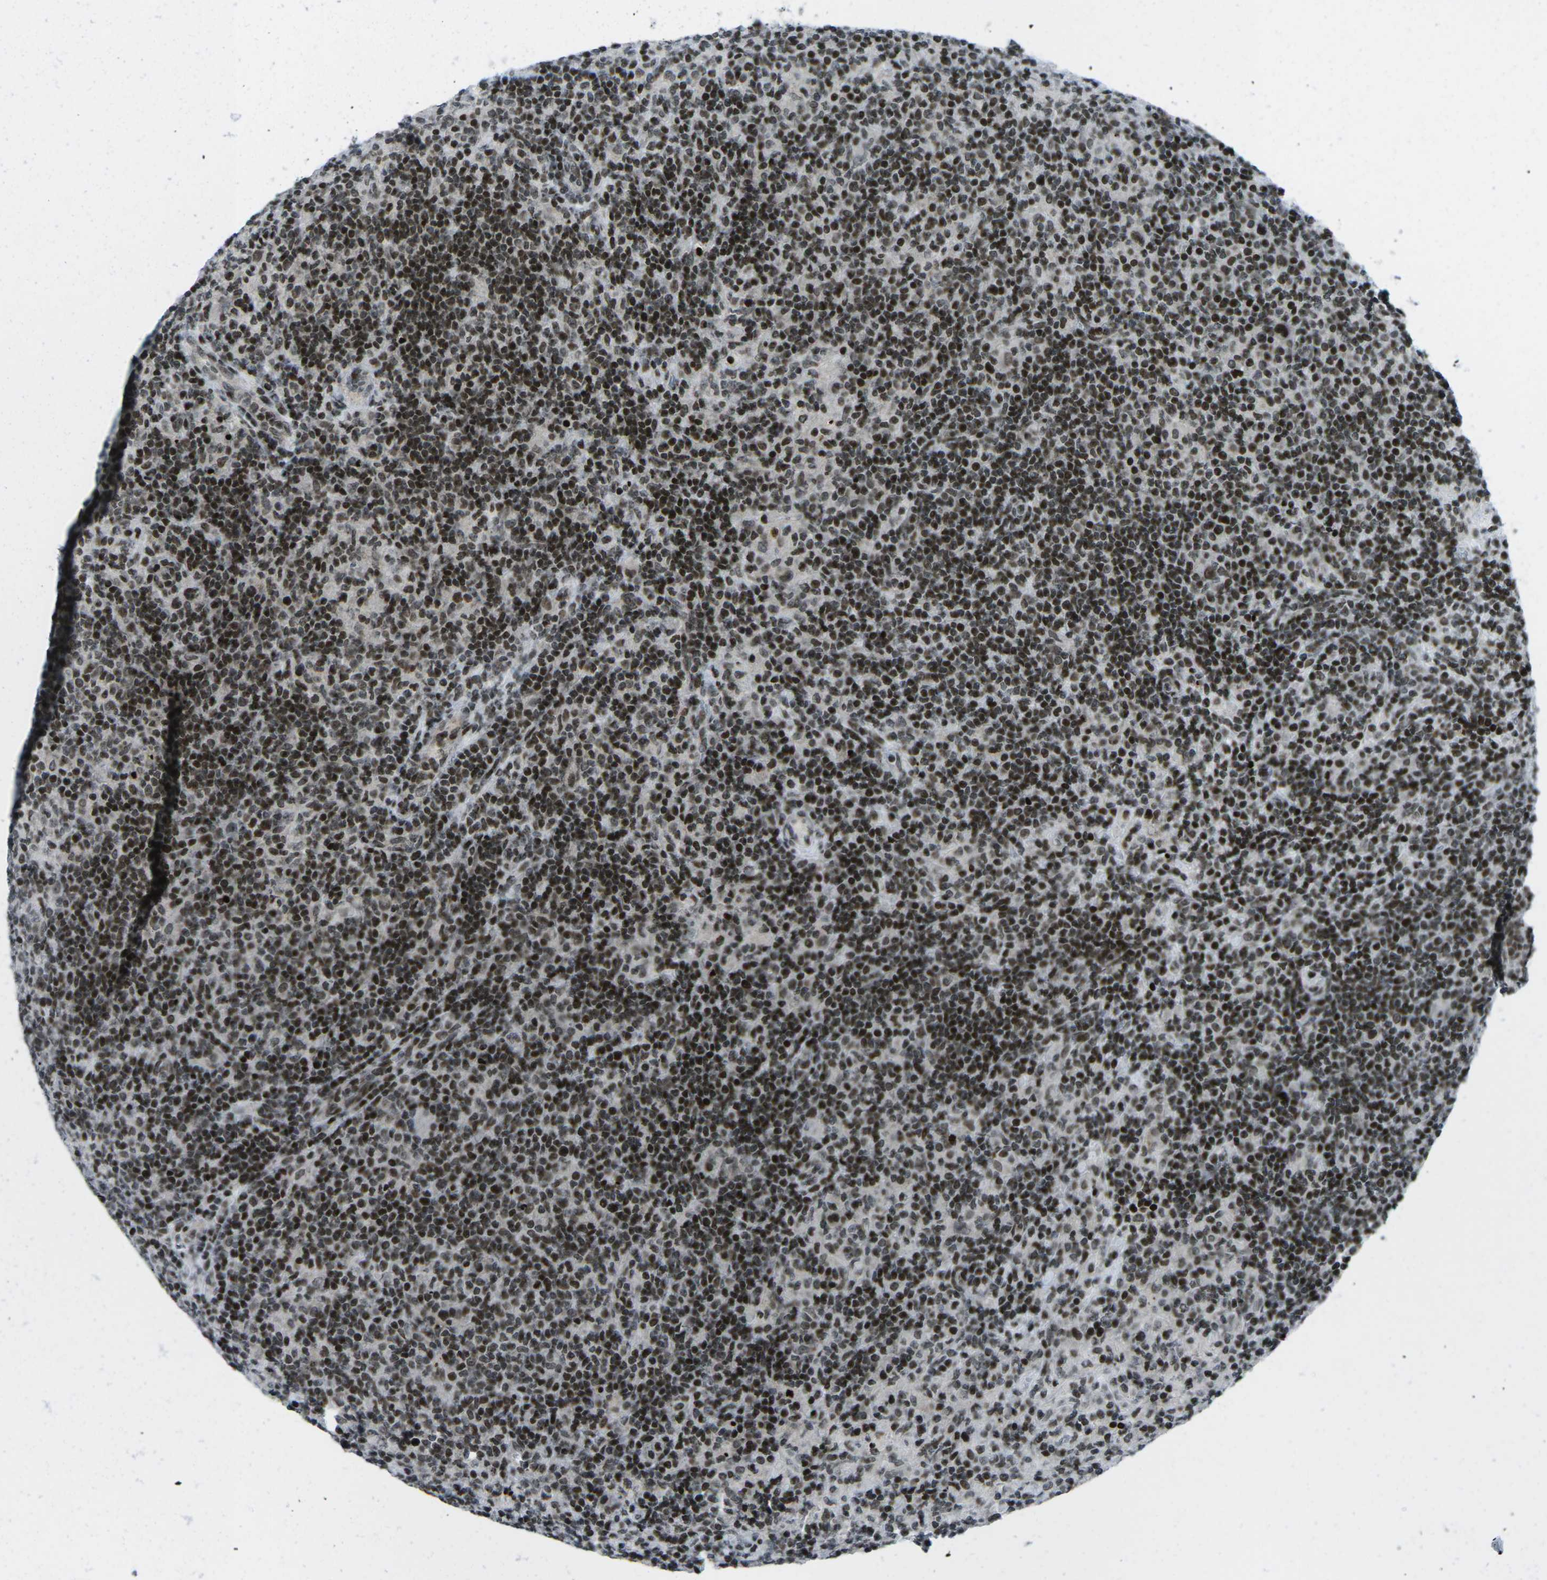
{"staining": {"intensity": "moderate", "quantity": ">75%", "location": "nuclear"}, "tissue": "lymphoma", "cell_type": "Tumor cells", "image_type": "cancer", "snomed": [{"axis": "morphology", "description": "Hodgkin's disease, NOS"}, {"axis": "topography", "description": "Lymph node"}], "caption": "An image showing moderate nuclear positivity in about >75% of tumor cells in lymphoma, as visualized by brown immunohistochemical staining.", "gene": "EME1", "patient": {"sex": "male", "age": 70}}